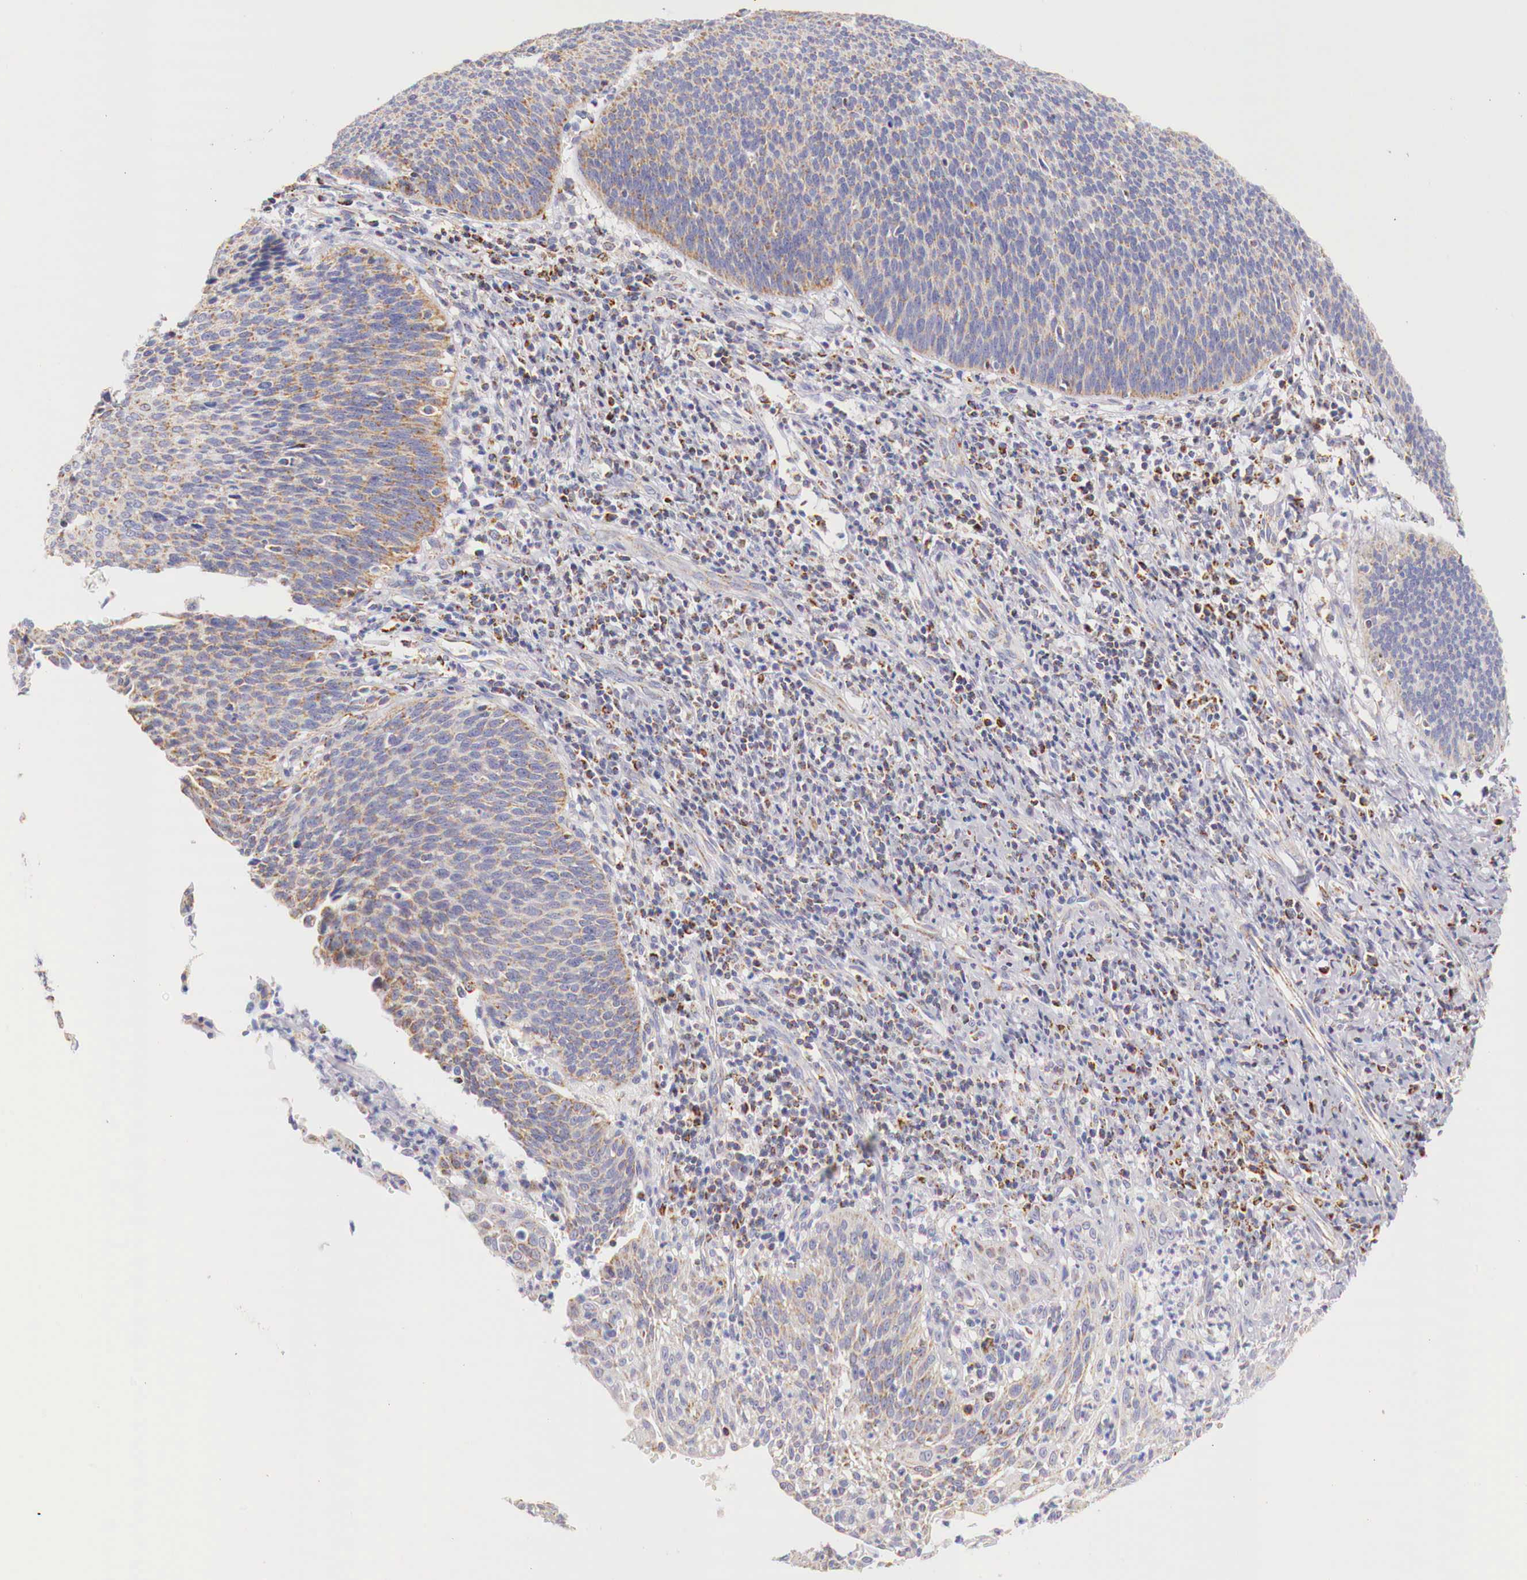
{"staining": {"intensity": "weak", "quantity": ">75%", "location": "cytoplasmic/membranous"}, "tissue": "cervical cancer", "cell_type": "Tumor cells", "image_type": "cancer", "snomed": [{"axis": "morphology", "description": "Squamous cell carcinoma, NOS"}, {"axis": "topography", "description": "Cervix"}], "caption": "This photomicrograph demonstrates cervical cancer stained with immunohistochemistry to label a protein in brown. The cytoplasmic/membranous of tumor cells show weak positivity for the protein. Nuclei are counter-stained blue.", "gene": "IDH3G", "patient": {"sex": "female", "age": 41}}